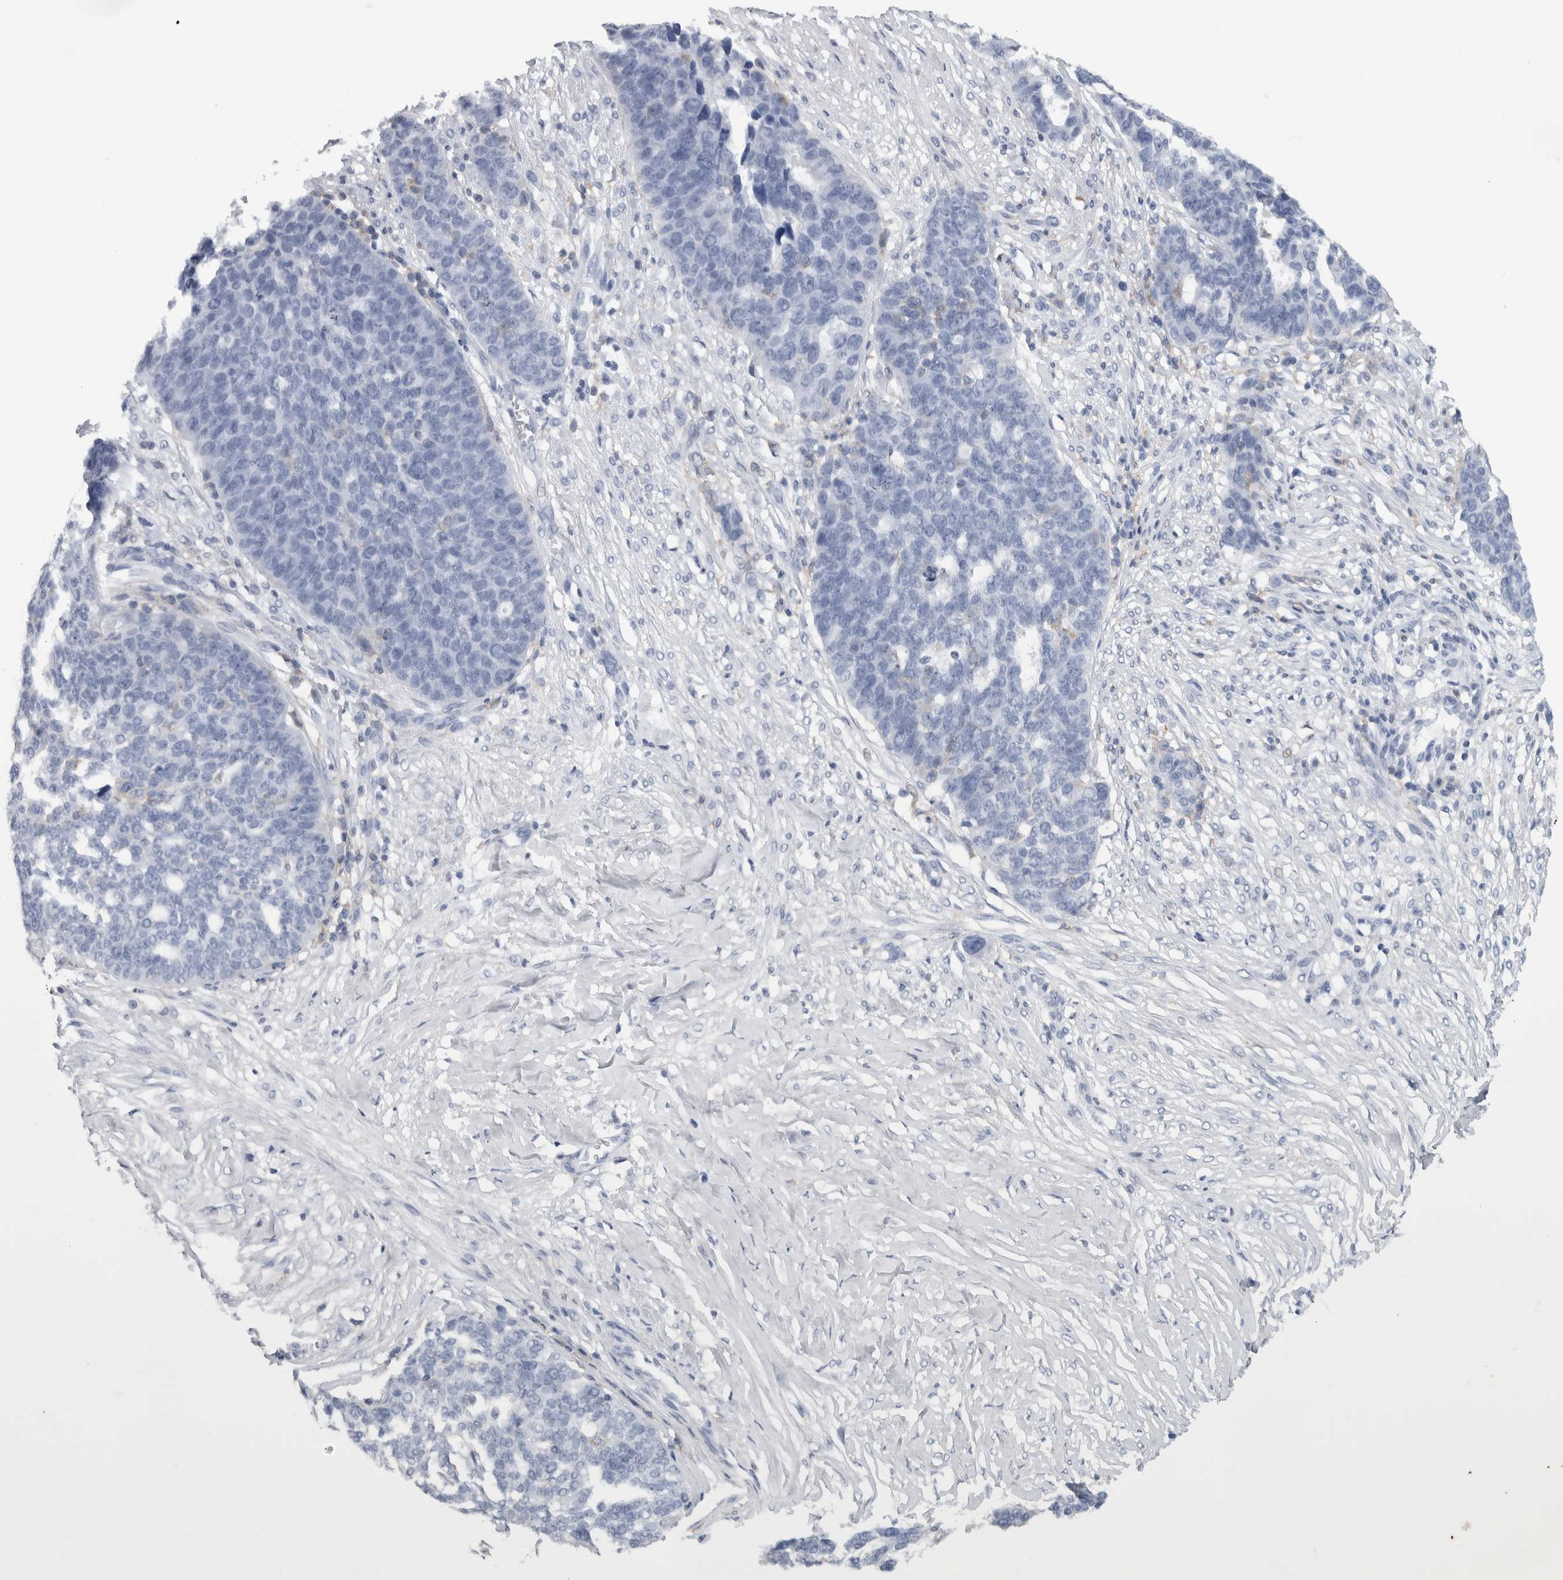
{"staining": {"intensity": "negative", "quantity": "none", "location": "none"}, "tissue": "ovarian cancer", "cell_type": "Tumor cells", "image_type": "cancer", "snomed": [{"axis": "morphology", "description": "Cystadenocarcinoma, serous, NOS"}, {"axis": "topography", "description": "Ovary"}], "caption": "The image exhibits no significant expression in tumor cells of serous cystadenocarcinoma (ovarian). The staining is performed using DAB (3,3'-diaminobenzidine) brown chromogen with nuclei counter-stained in using hematoxylin.", "gene": "SKAP2", "patient": {"sex": "female", "age": 59}}